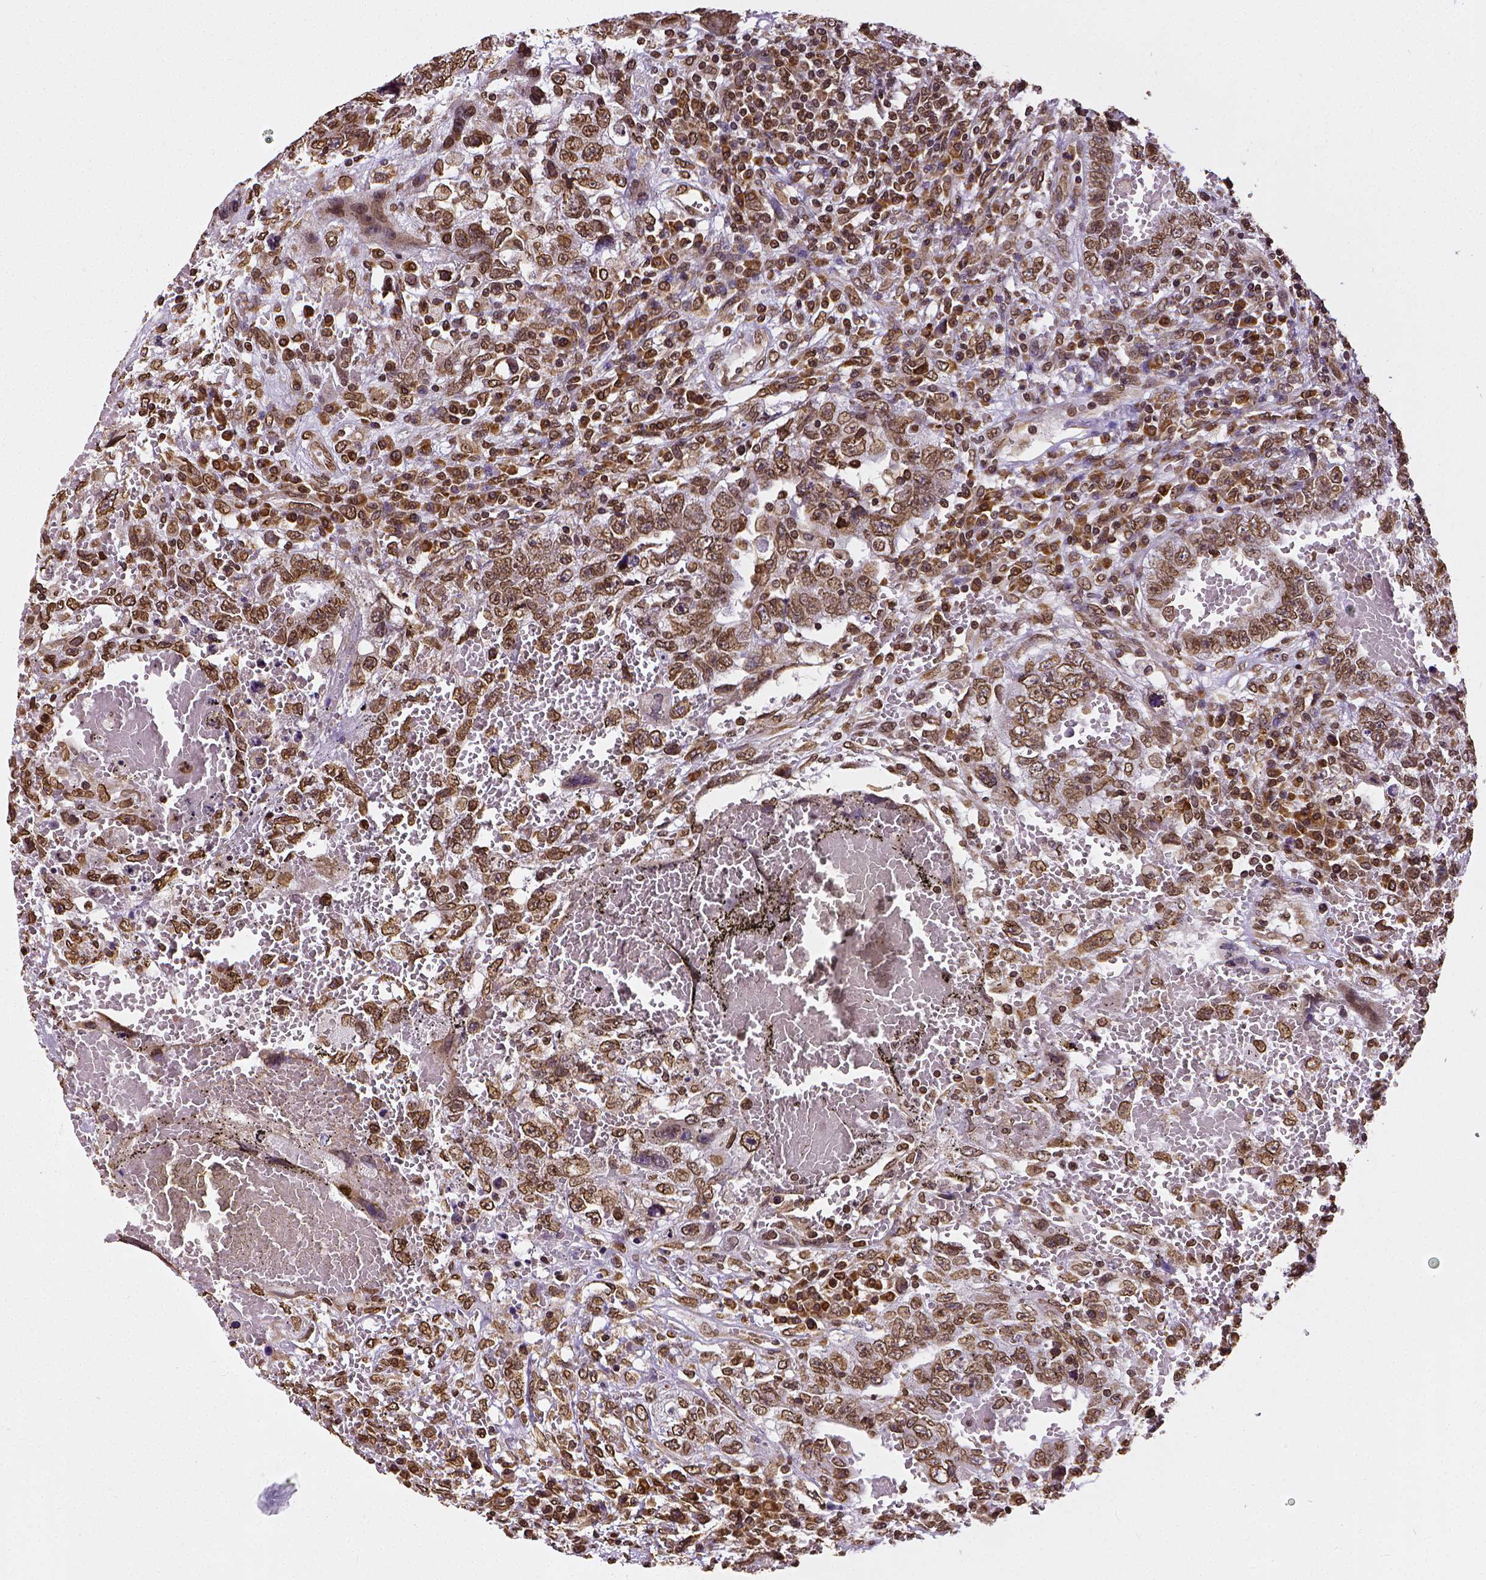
{"staining": {"intensity": "moderate", "quantity": ">75%", "location": "cytoplasmic/membranous,nuclear"}, "tissue": "testis cancer", "cell_type": "Tumor cells", "image_type": "cancer", "snomed": [{"axis": "morphology", "description": "Carcinoma, Embryonal, NOS"}, {"axis": "topography", "description": "Testis"}], "caption": "Human testis cancer (embryonal carcinoma) stained with a brown dye displays moderate cytoplasmic/membranous and nuclear positive expression in approximately >75% of tumor cells.", "gene": "MTDH", "patient": {"sex": "male", "age": 26}}